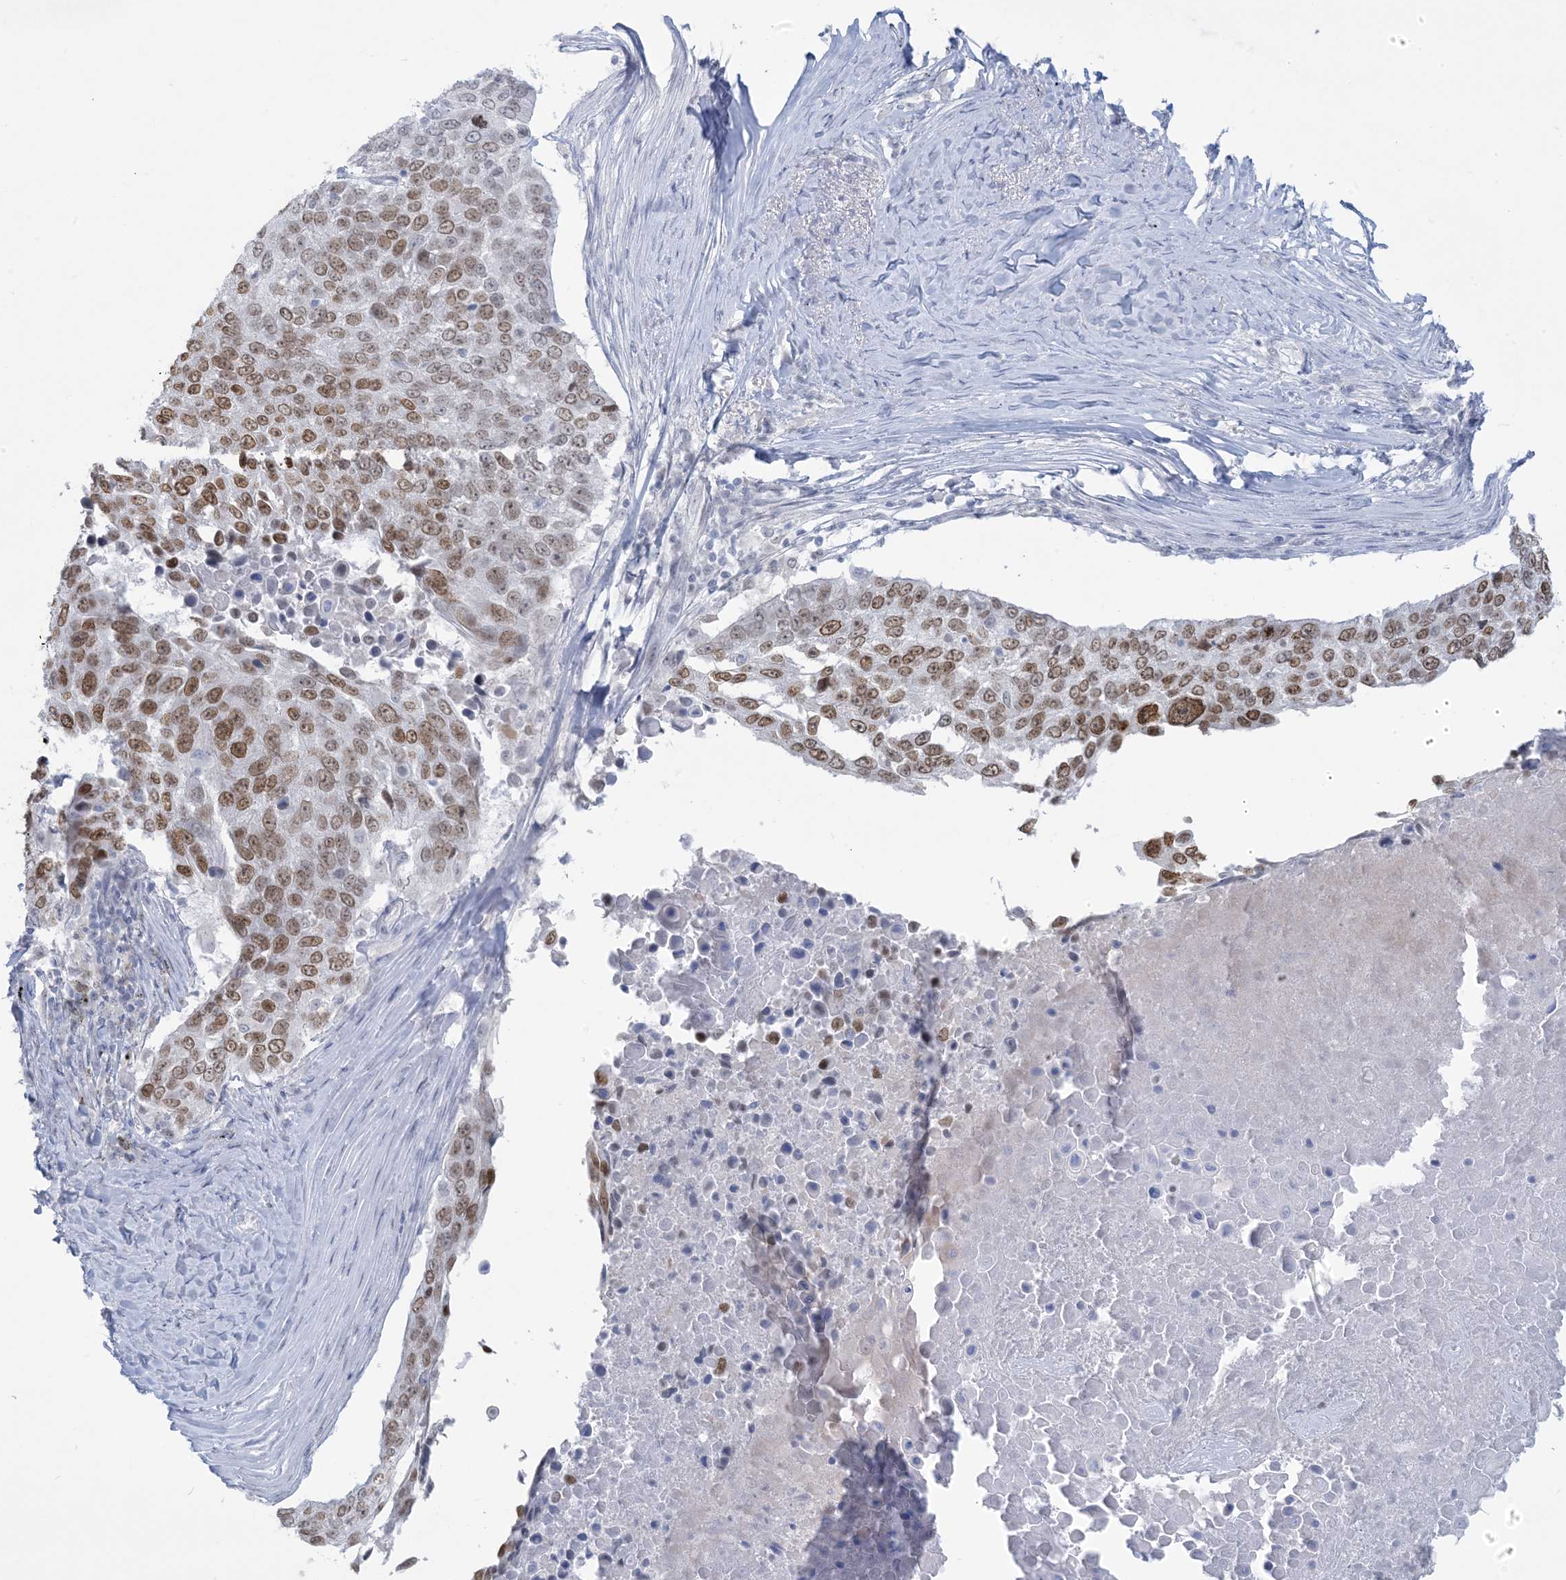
{"staining": {"intensity": "moderate", "quantity": ">75%", "location": "nuclear"}, "tissue": "lung cancer", "cell_type": "Tumor cells", "image_type": "cancer", "snomed": [{"axis": "morphology", "description": "Squamous cell carcinoma, NOS"}, {"axis": "topography", "description": "Lung"}], "caption": "This is an image of immunohistochemistry (IHC) staining of lung cancer (squamous cell carcinoma), which shows moderate staining in the nuclear of tumor cells.", "gene": "HOMEZ", "patient": {"sex": "male", "age": 66}}